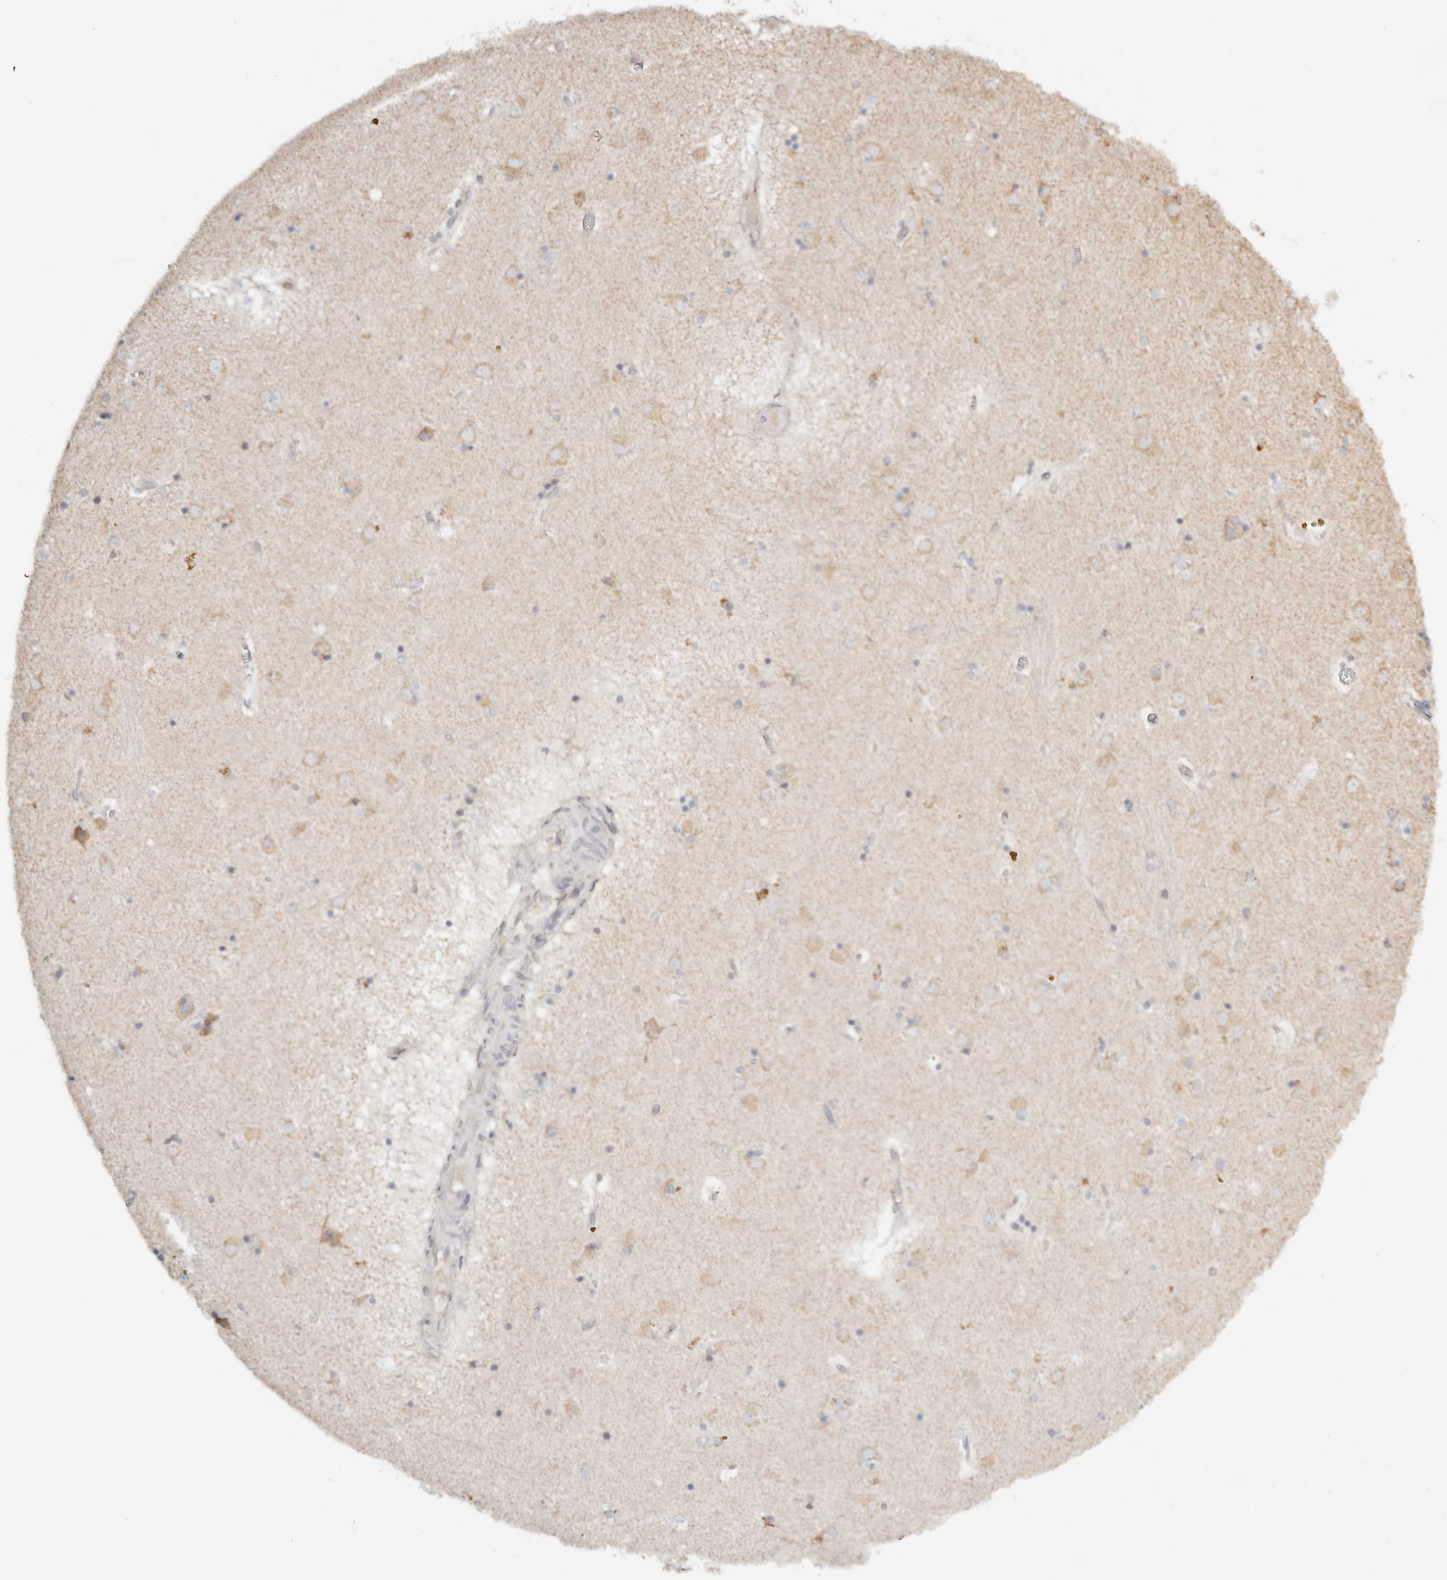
{"staining": {"intensity": "moderate", "quantity": "<25%", "location": "cytoplasmic/membranous"}, "tissue": "caudate", "cell_type": "Glial cells", "image_type": "normal", "snomed": [{"axis": "morphology", "description": "Normal tissue, NOS"}, {"axis": "topography", "description": "Lateral ventricle wall"}], "caption": "Immunohistochemical staining of benign caudate demonstrates low levels of moderate cytoplasmic/membranous positivity in about <25% of glial cells.", "gene": "KDF1", "patient": {"sex": "male", "age": 70}}